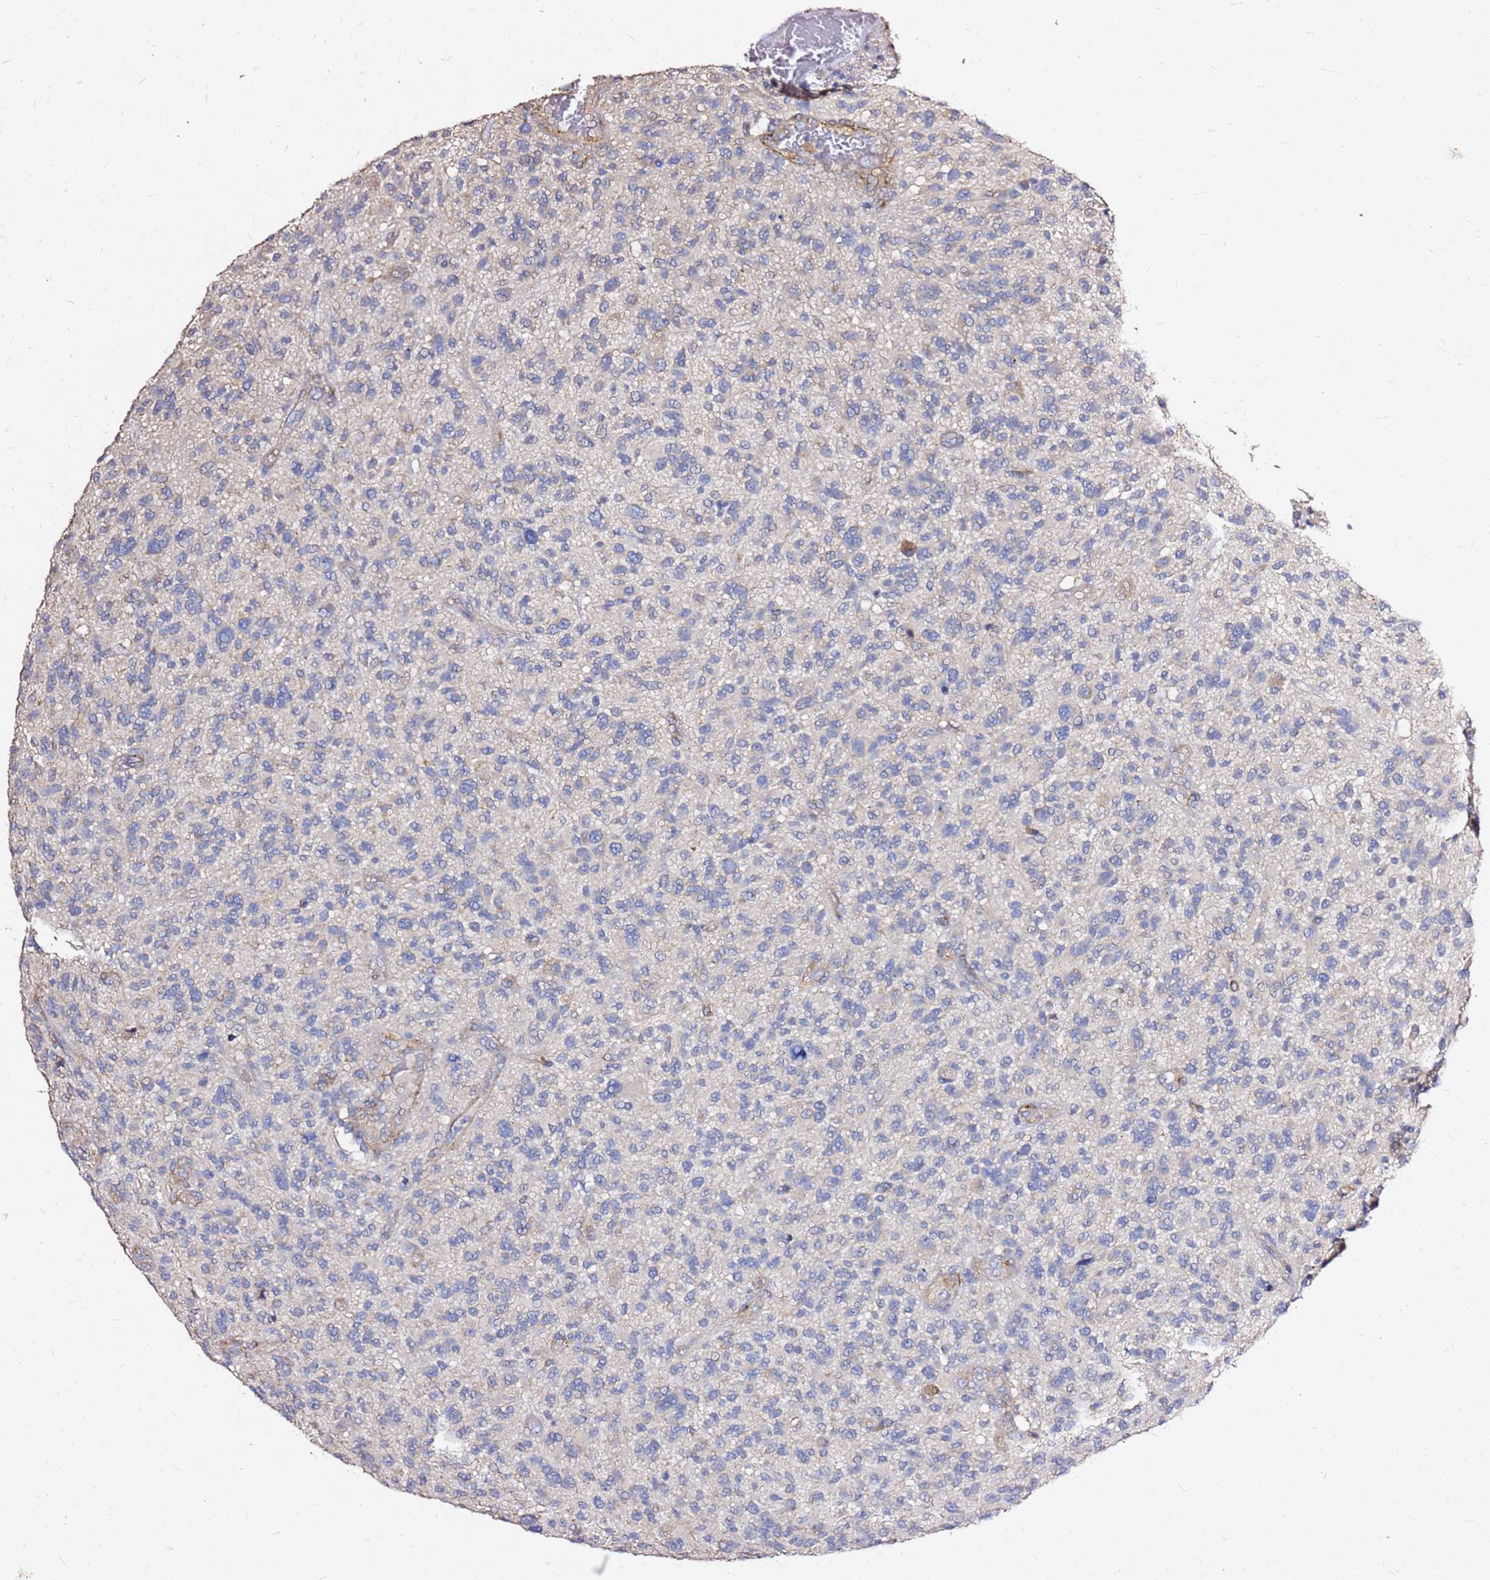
{"staining": {"intensity": "moderate", "quantity": "<25%", "location": "cytoplasmic/membranous"}, "tissue": "glioma", "cell_type": "Tumor cells", "image_type": "cancer", "snomed": [{"axis": "morphology", "description": "Glioma, malignant, High grade"}, {"axis": "topography", "description": "Brain"}], "caption": "A micrograph of glioma stained for a protein shows moderate cytoplasmic/membranous brown staining in tumor cells. The protein of interest is shown in brown color, while the nuclei are stained blue.", "gene": "EXD3", "patient": {"sex": "male", "age": 47}}